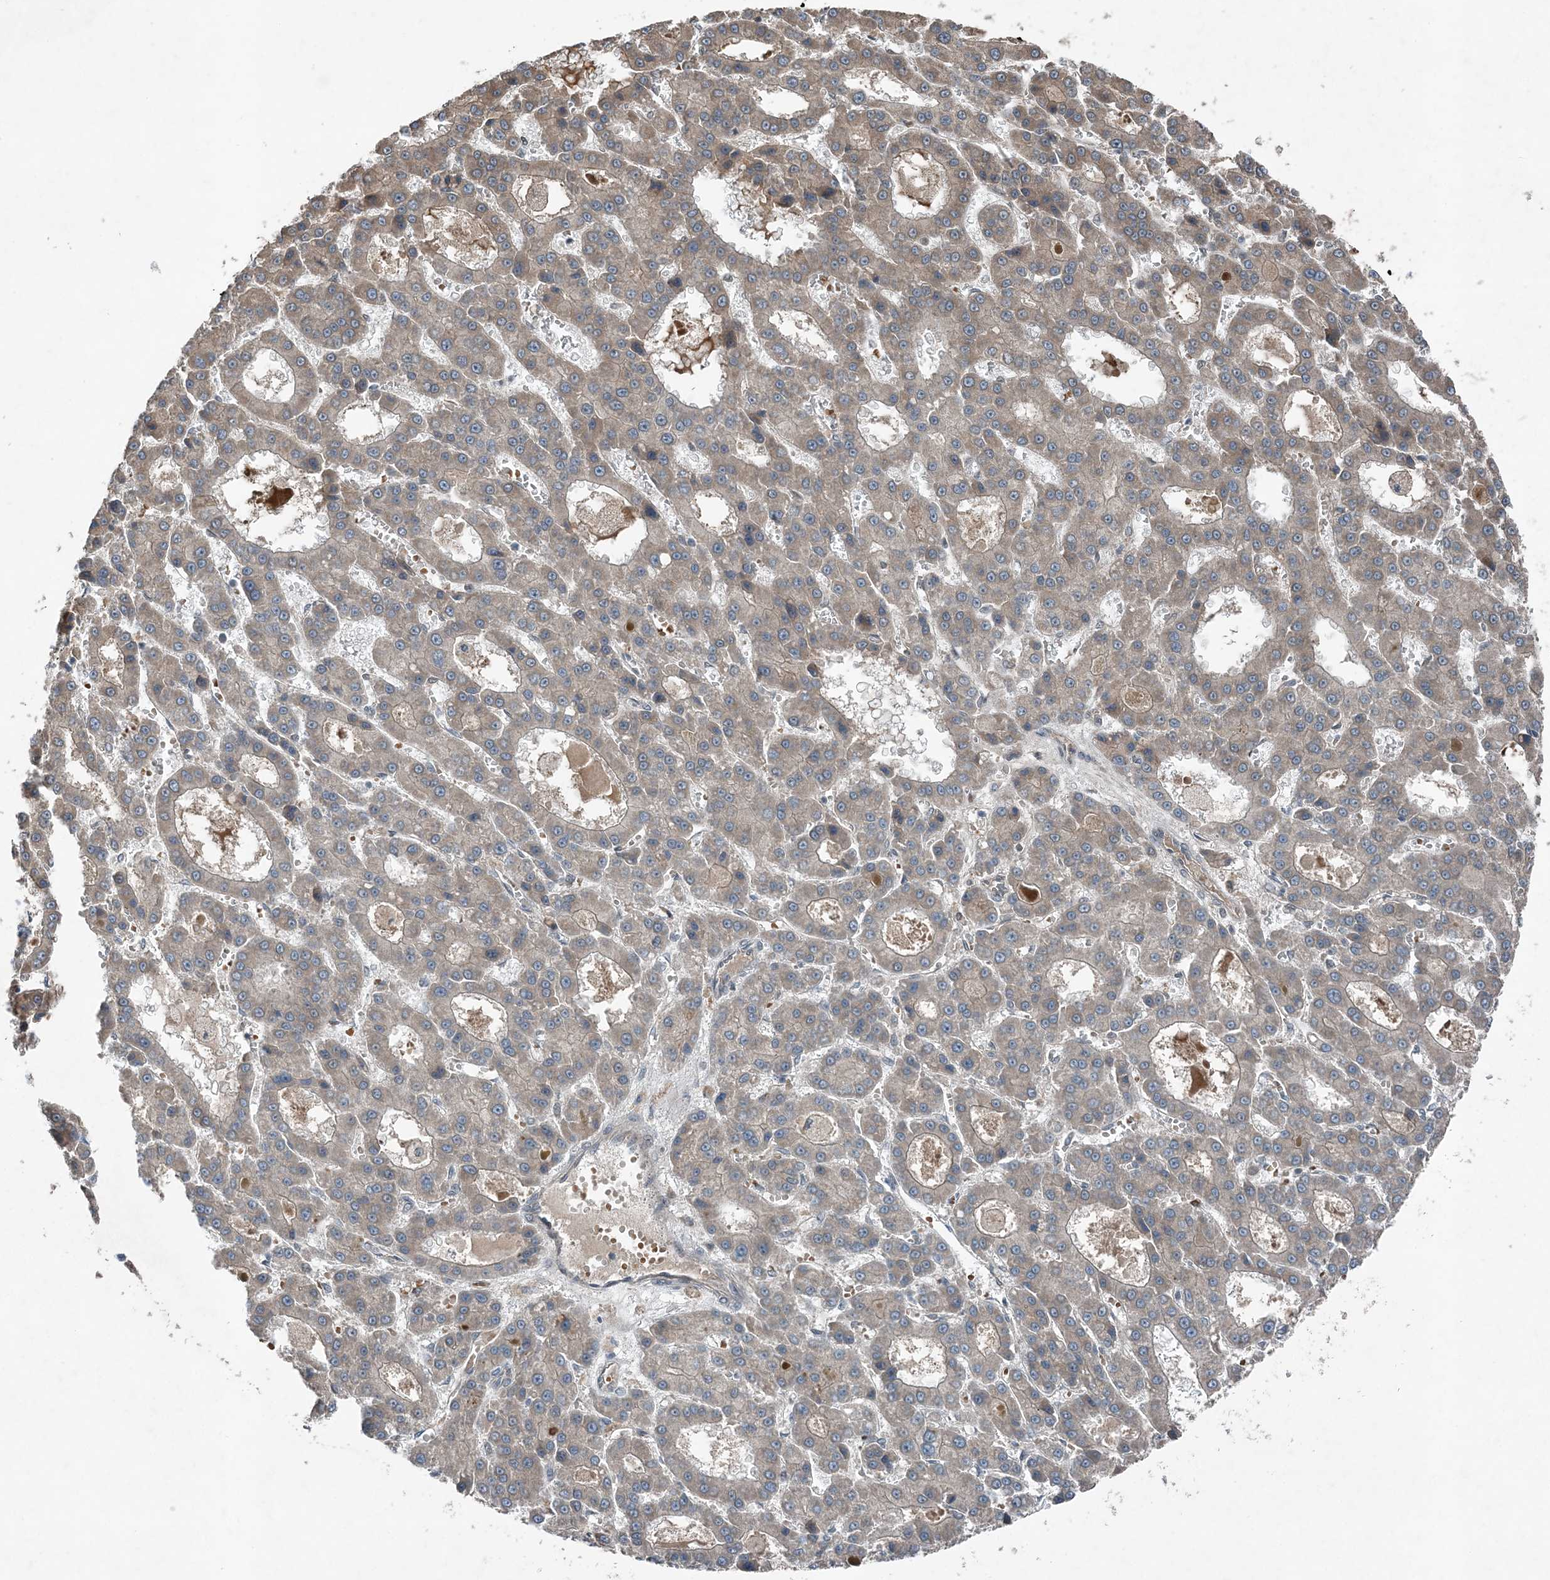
{"staining": {"intensity": "weak", "quantity": "<25%", "location": "cytoplasmic/membranous"}, "tissue": "liver cancer", "cell_type": "Tumor cells", "image_type": "cancer", "snomed": [{"axis": "morphology", "description": "Carcinoma, Hepatocellular, NOS"}, {"axis": "topography", "description": "Liver"}], "caption": "IHC photomicrograph of neoplastic tissue: human liver cancer (hepatocellular carcinoma) stained with DAB (3,3'-diaminobenzidine) demonstrates no significant protein staining in tumor cells.", "gene": "QTRT2", "patient": {"sex": "male", "age": 70}}